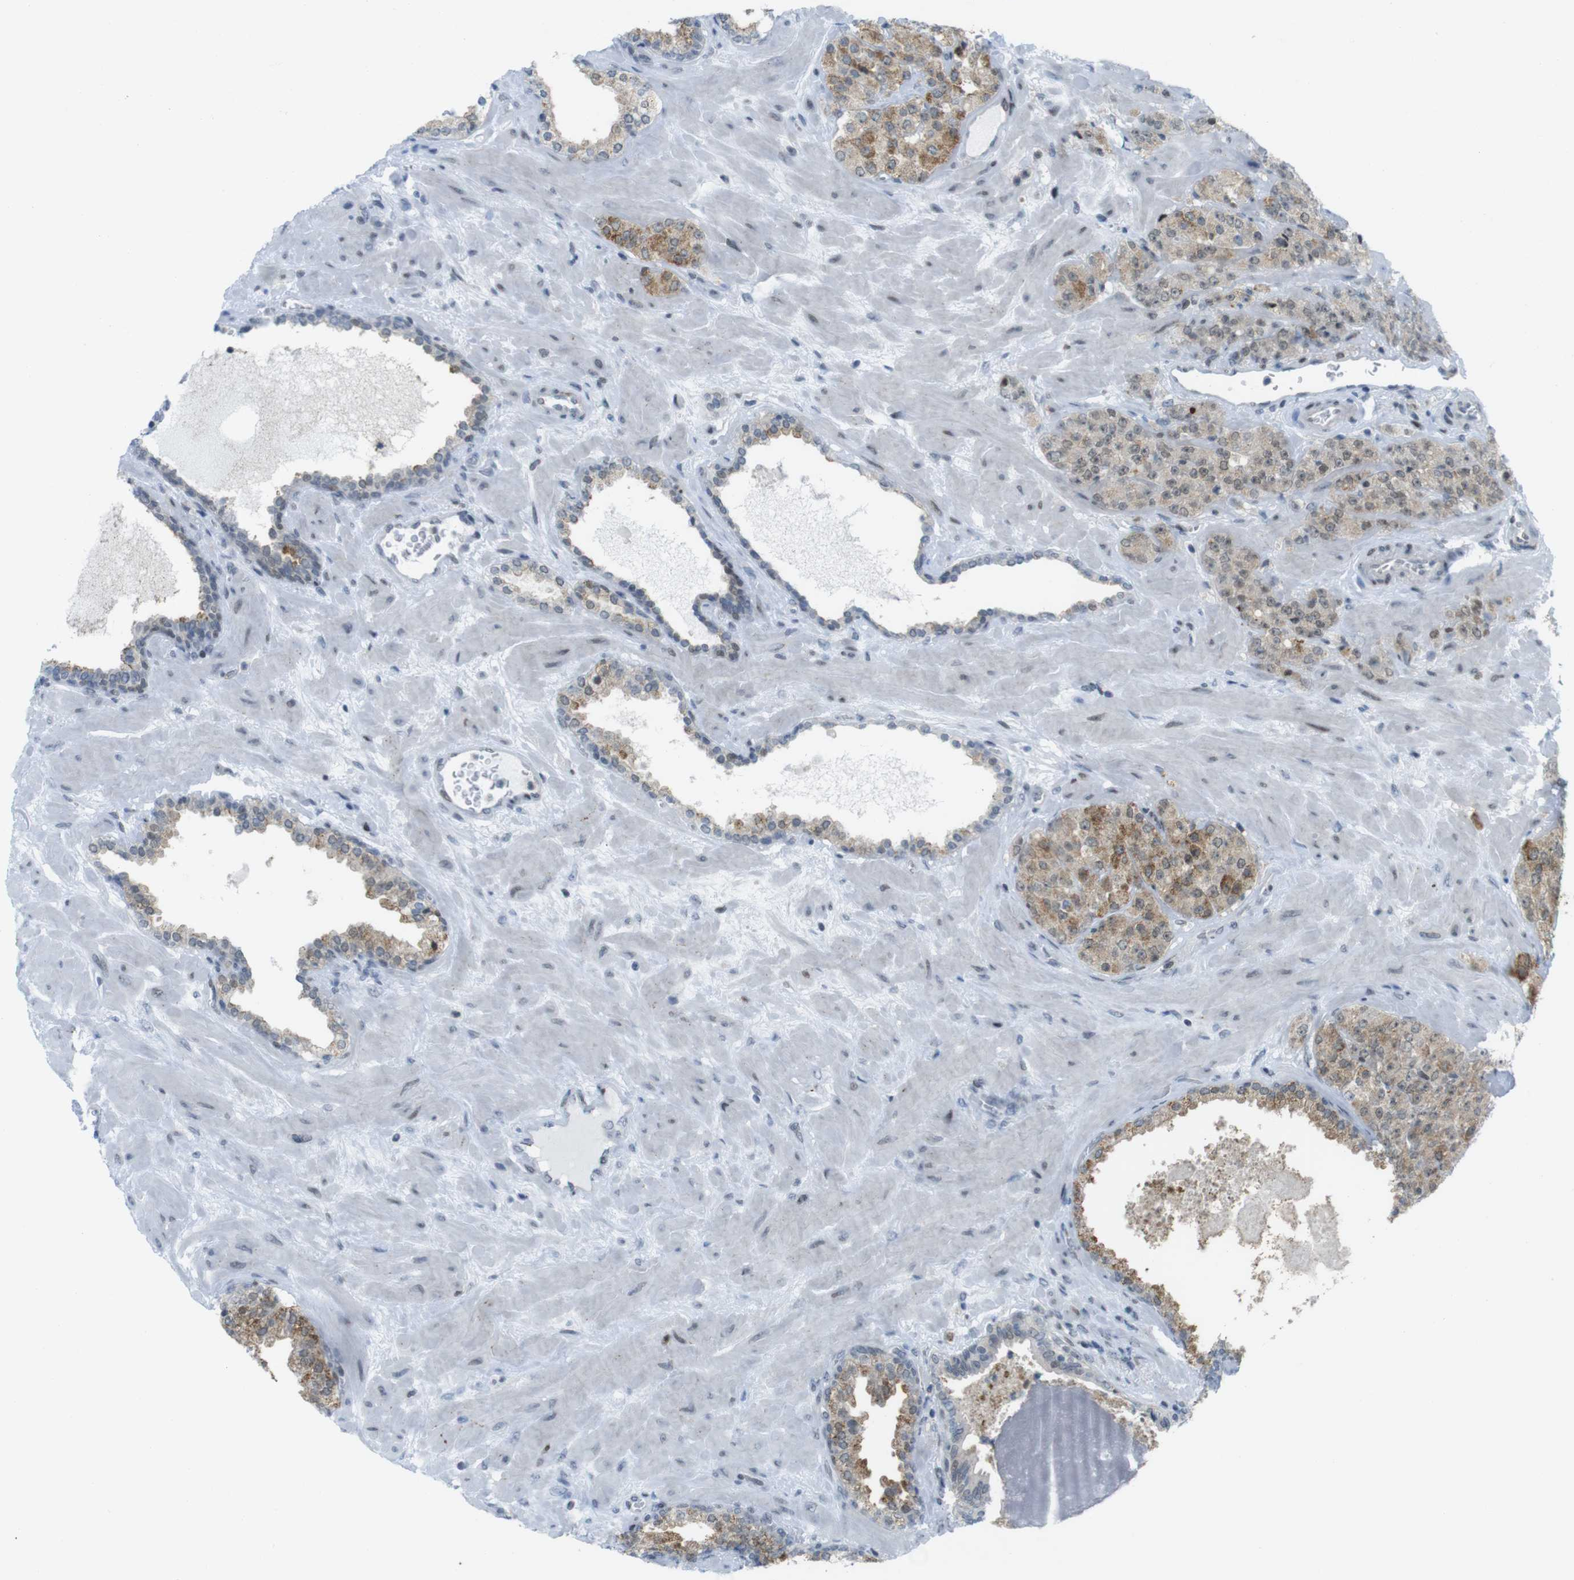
{"staining": {"intensity": "moderate", "quantity": ">75%", "location": "cytoplasmic/membranous"}, "tissue": "prostate cancer", "cell_type": "Tumor cells", "image_type": "cancer", "snomed": [{"axis": "morphology", "description": "Adenocarcinoma, High grade"}, {"axis": "topography", "description": "Prostate"}], "caption": "Tumor cells reveal medium levels of moderate cytoplasmic/membranous staining in approximately >75% of cells in human prostate adenocarcinoma (high-grade).", "gene": "UBB", "patient": {"sex": "male", "age": 64}}